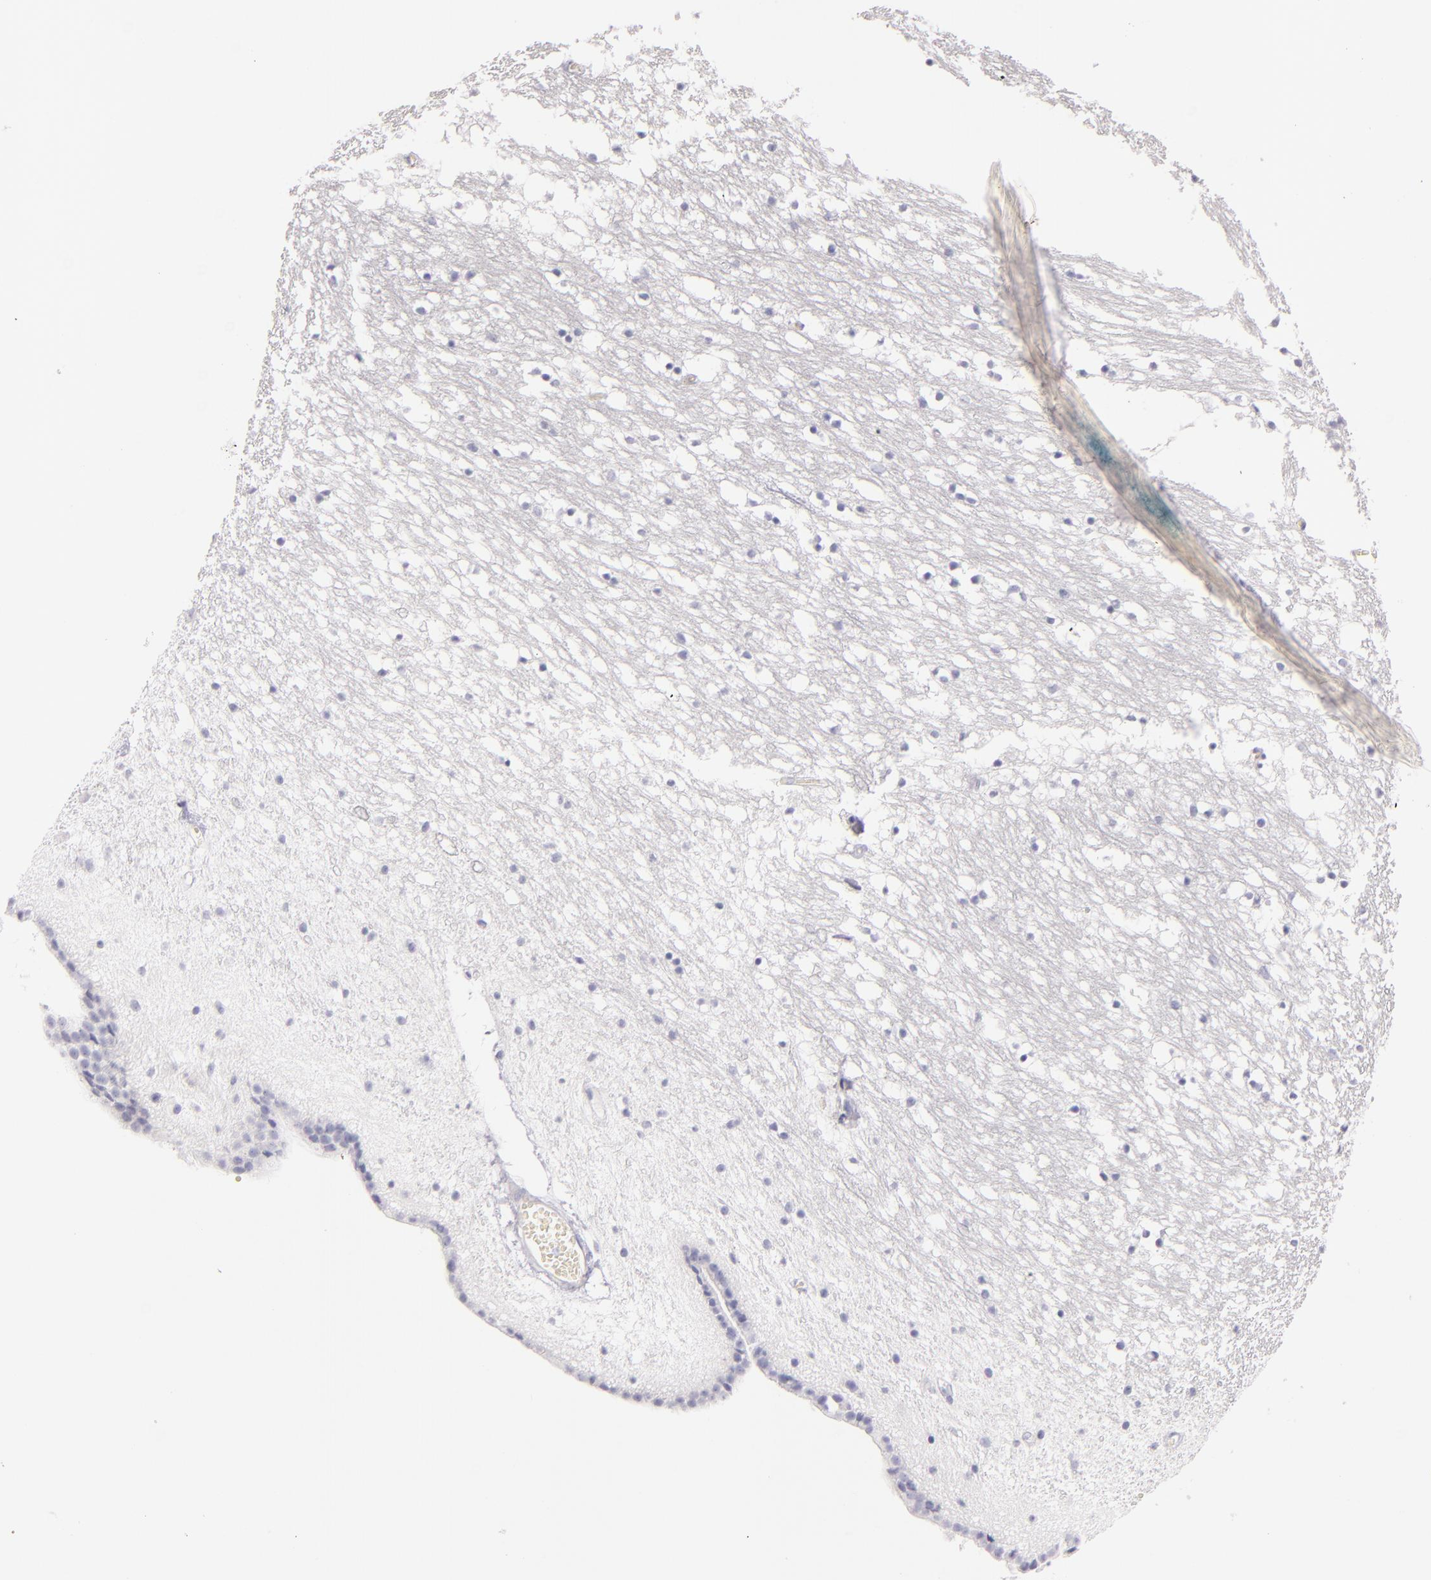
{"staining": {"intensity": "negative", "quantity": "none", "location": "none"}, "tissue": "caudate", "cell_type": "Glial cells", "image_type": "normal", "snomed": [{"axis": "morphology", "description": "Normal tissue, NOS"}, {"axis": "topography", "description": "Lateral ventricle wall"}], "caption": "The micrograph reveals no staining of glial cells in unremarkable caudate. Nuclei are stained in blue.", "gene": "FABP1", "patient": {"sex": "male", "age": 45}}